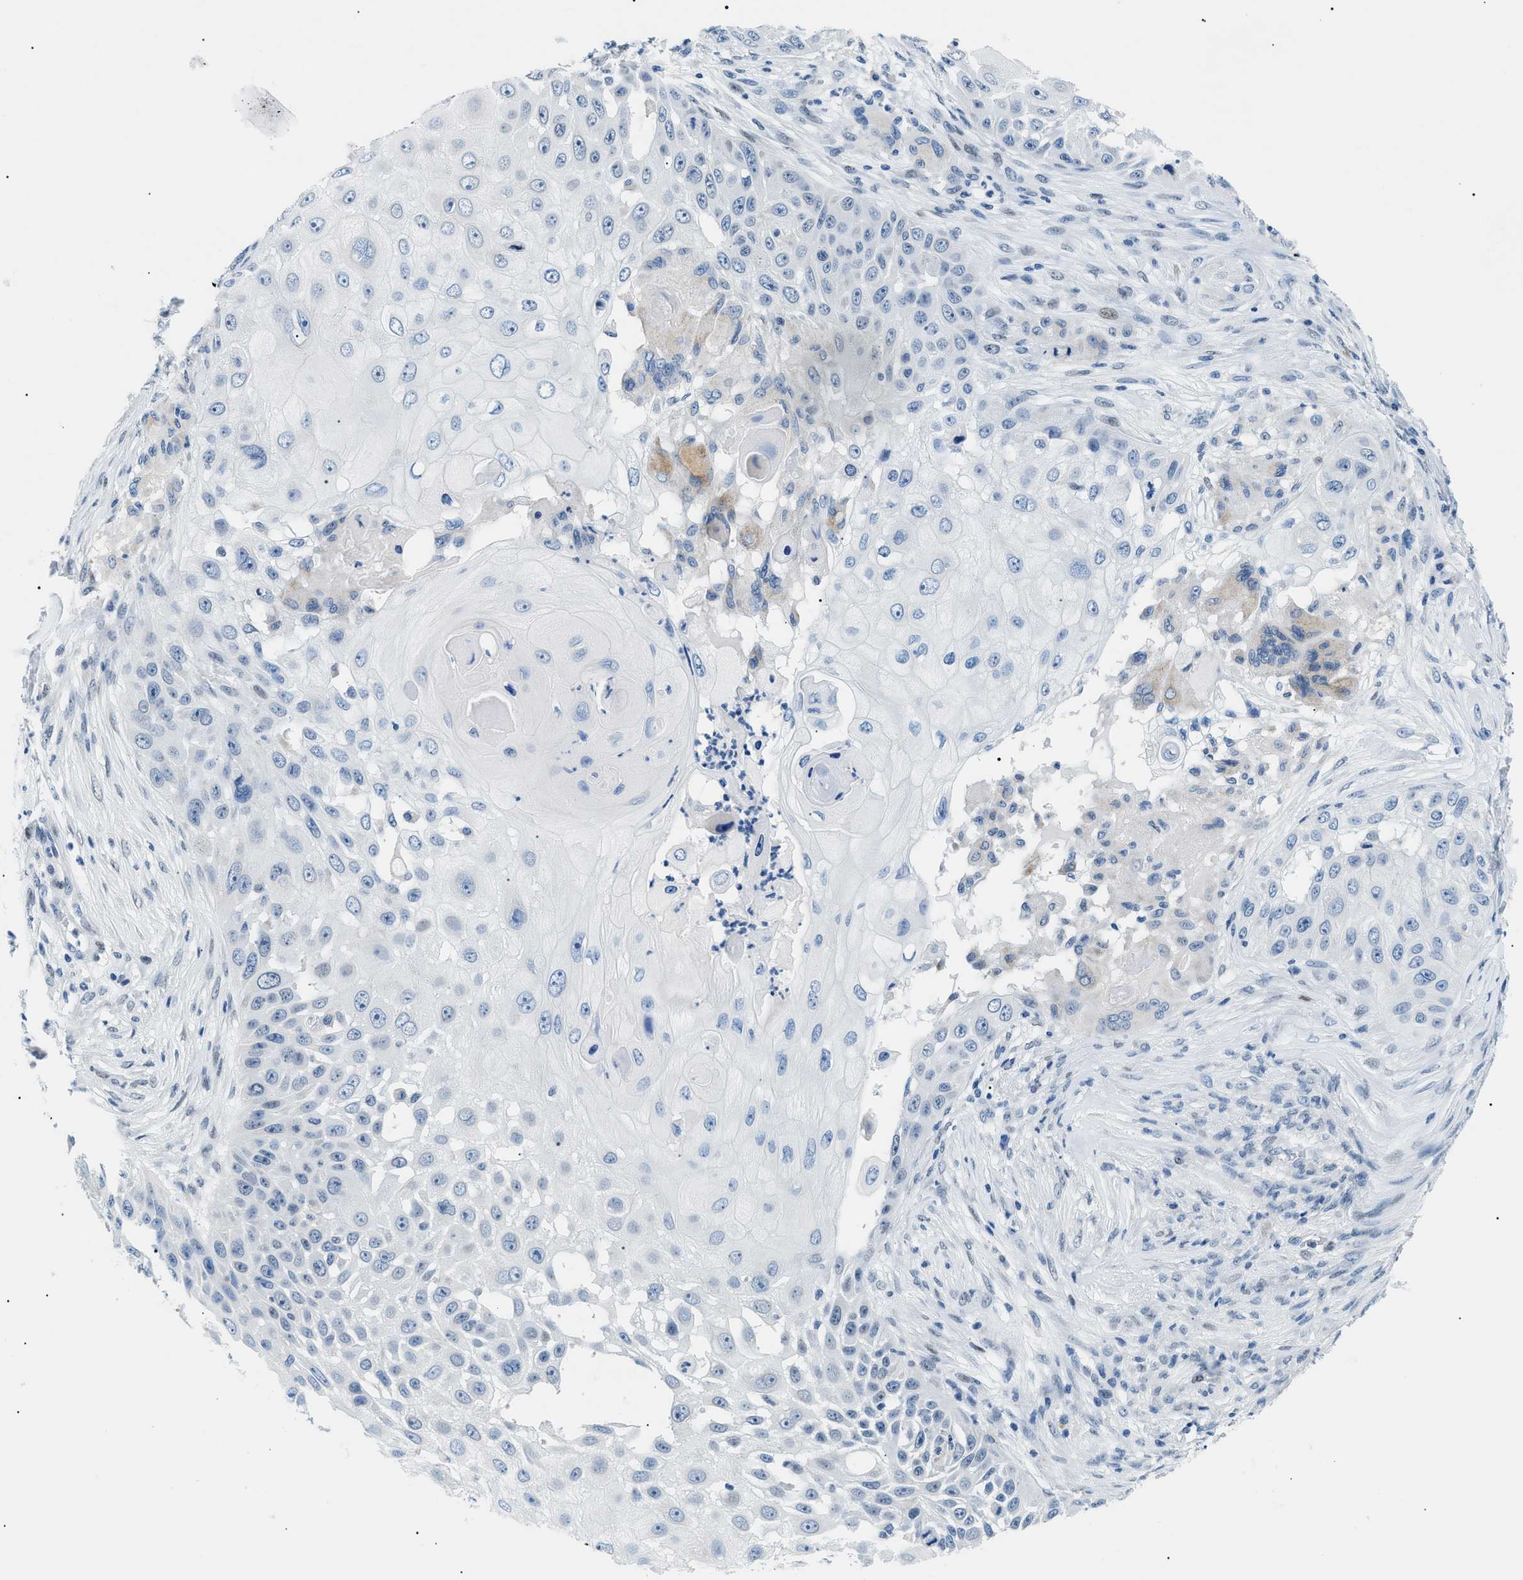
{"staining": {"intensity": "negative", "quantity": "none", "location": "none"}, "tissue": "skin cancer", "cell_type": "Tumor cells", "image_type": "cancer", "snomed": [{"axis": "morphology", "description": "Squamous cell carcinoma, NOS"}, {"axis": "topography", "description": "Skin"}], "caption": "Tumor cells are negative for brown protein staining in squamous cell carcinoma (skin). The staining is performed using DAB brown chromogen with nuclei counter-stained in using hematoxylin.", "gene": "SMARCC1", "patient": {"sex": "female", "age": 44}}